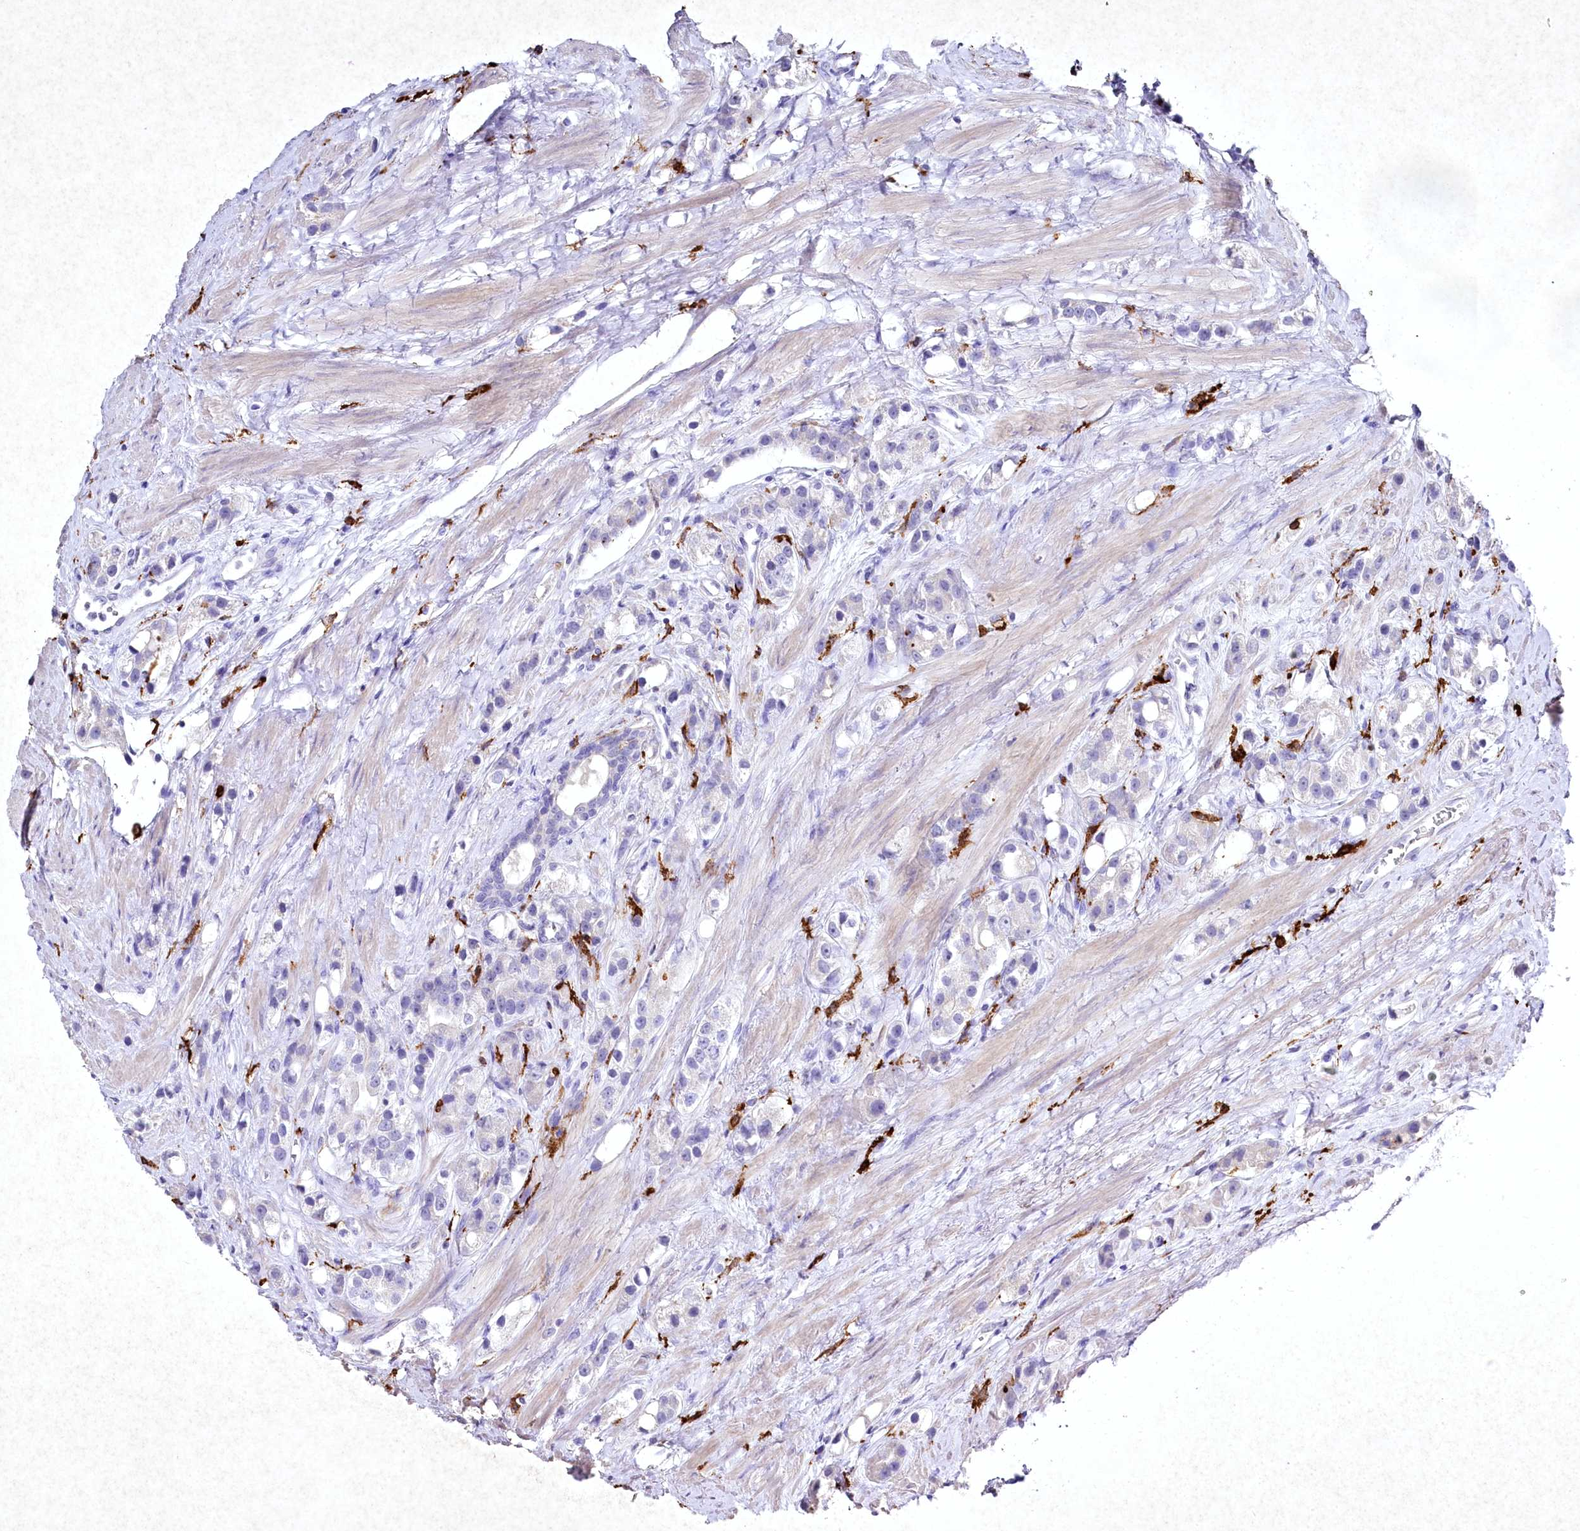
{"staining": {"intensity": "negative", "quantity": "none", "location": "none"}, "tissue": "prostate cancer", "cell_type": "Tumor cells", "image_type": "cancer", "snomed": [{"axis": "morphology", "description": "Adenocarcinoma, NOS"}, {"axis": "topography", "description": "Prostate"}], "caption": "Tumor cells are negative for brown protein staining in adenocarcinoma (prostate).", "gene": "CLEC4M", "patient": {"sex": "male", "age": 79}}